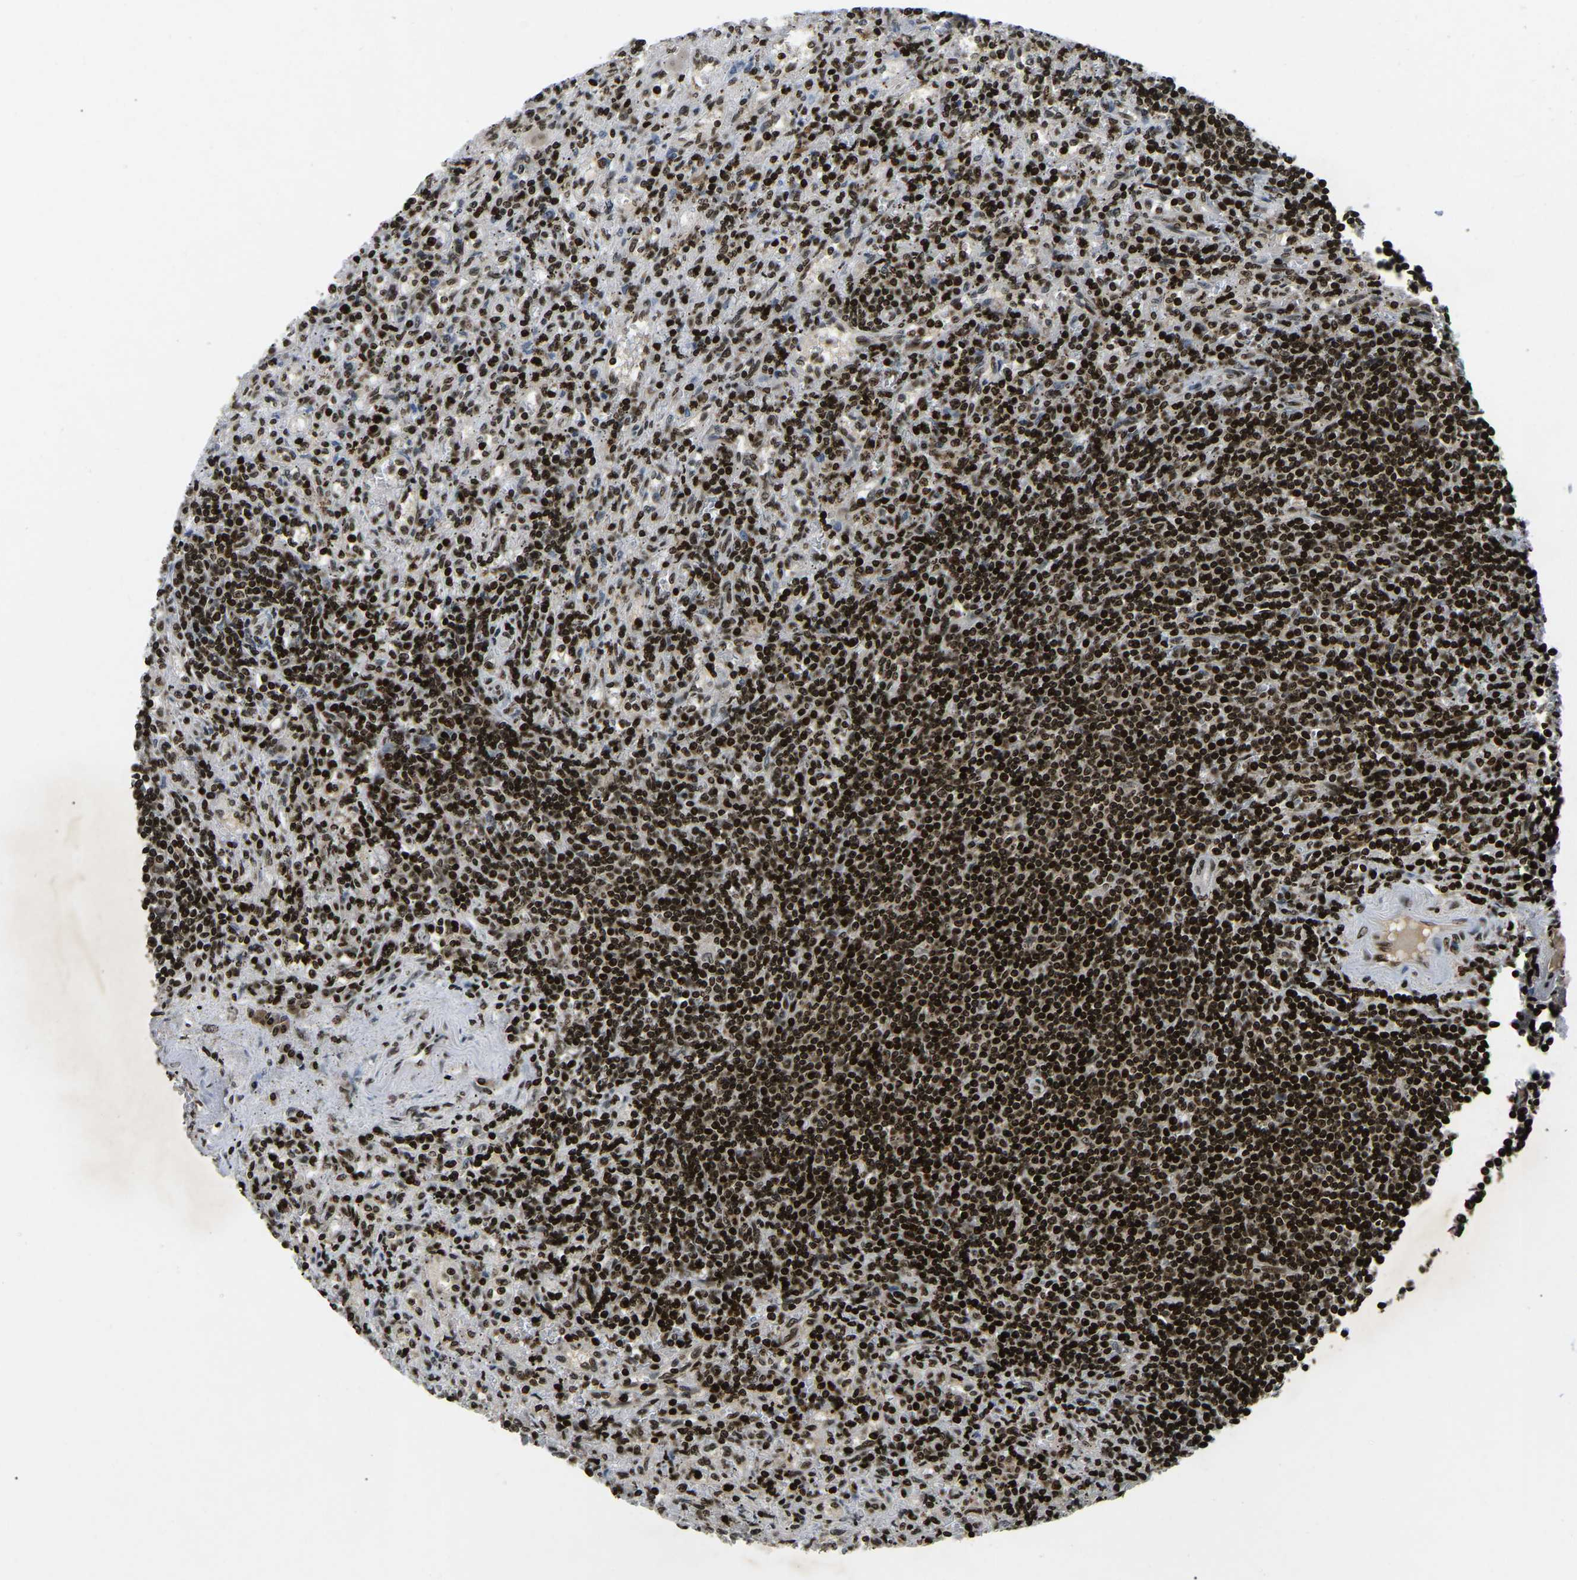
{"staining": {"intensity": "strong", "quantity": ">75%", "location": "nuclear"}, "tissue": "lymphoma", "cell_type": "Tumor cells", "image_type": "cancer", "snomed": [{"axis": "morphology", "description": "Malignant lymphoma, non-Hodgkin's type, Low grade"}, {"axis": "topography", "description": "Spleen"}], "caption": "High-magnification brightfield microscopy of low-grade malignant lymphoma, non-Hodgkin's type stained with DAB (brown) and counterstained with hematoxylin (blue). tumor cells exhibit strong nuclear expression is seen in about>75% of cells.", "gene": "LRRC61", "patient": {"sex": "male", "age": 76}}